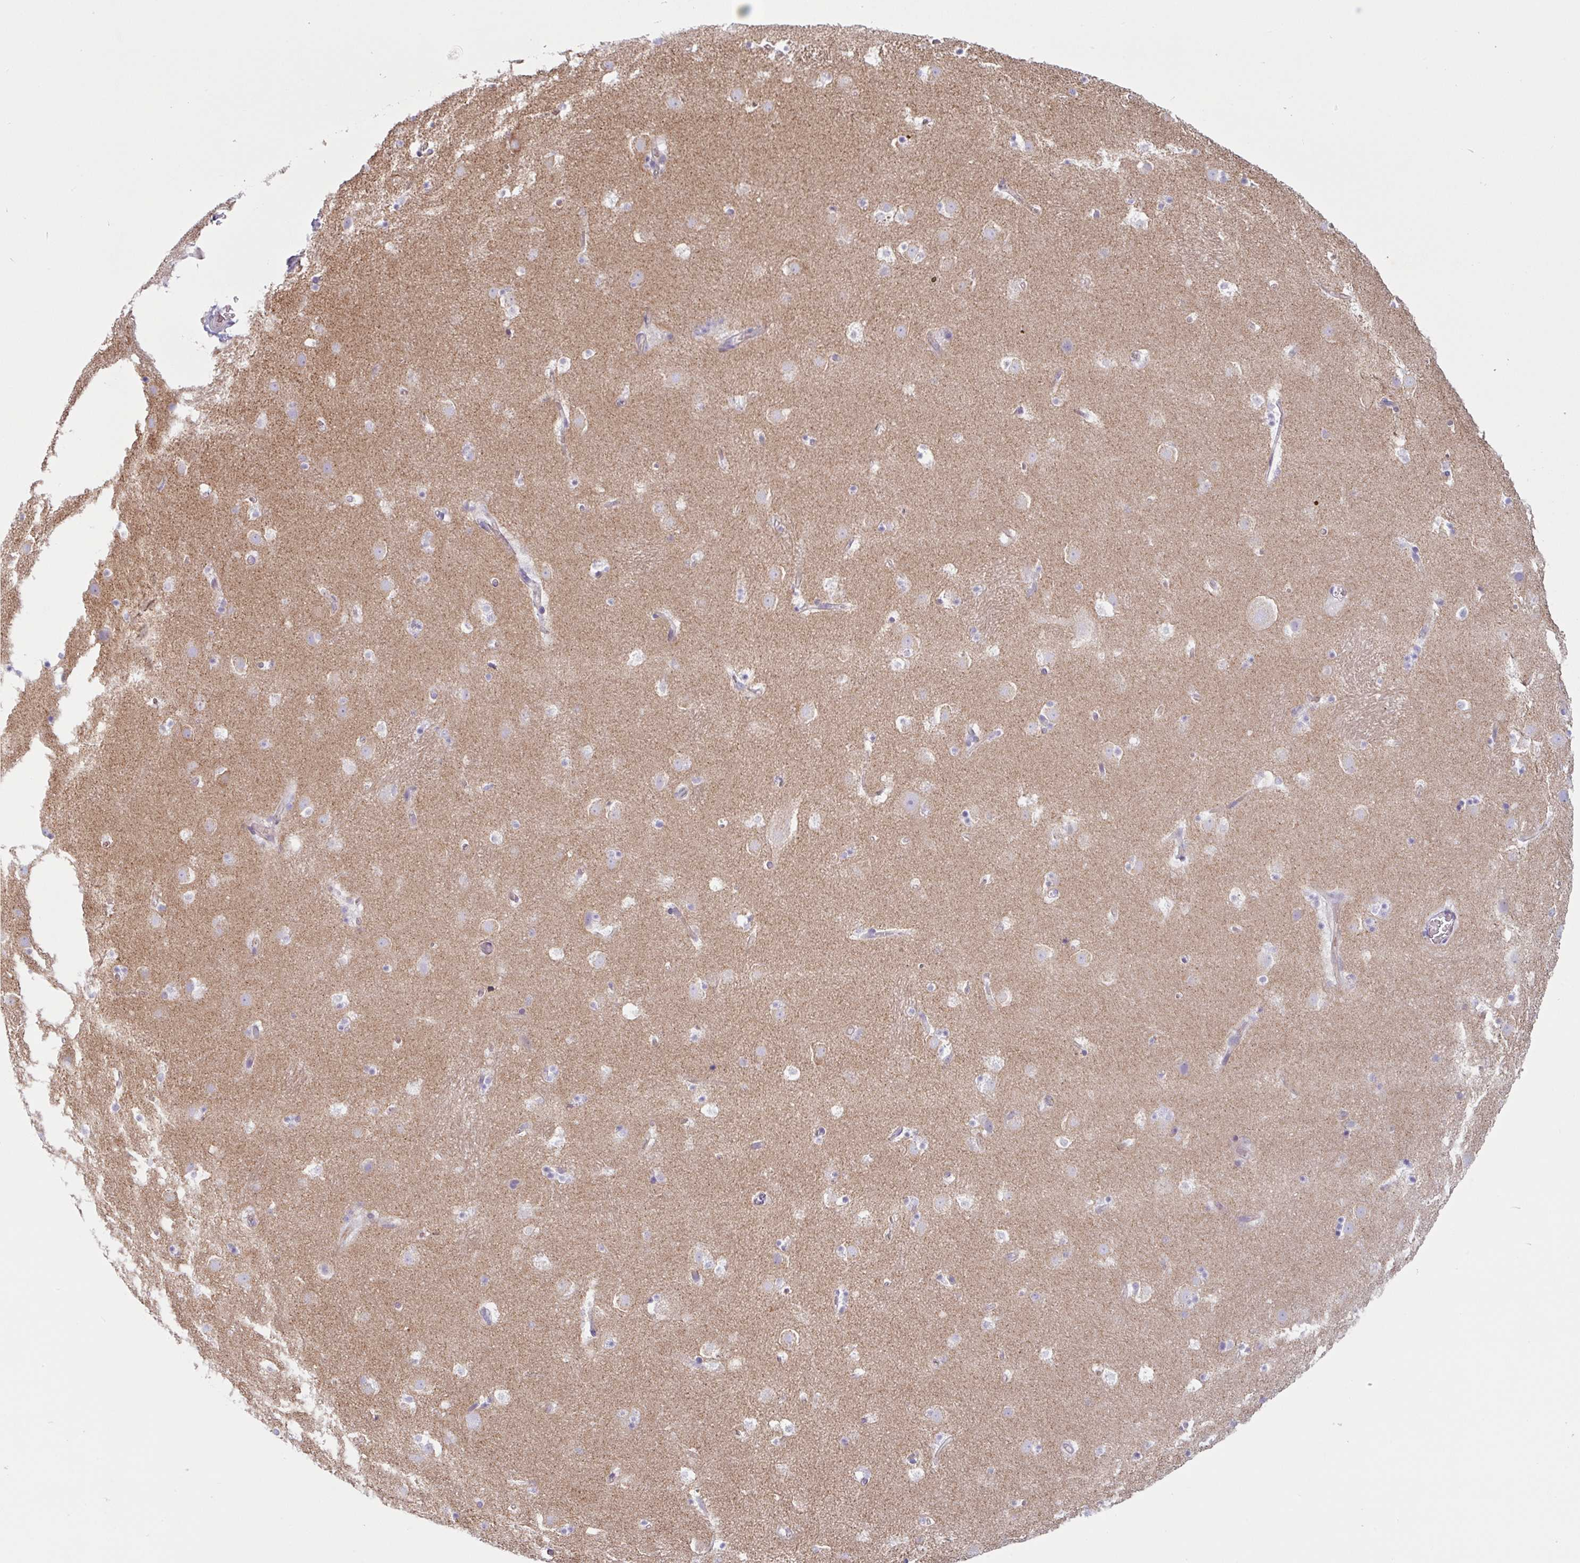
{"staining": {"intensity": "negative", "quantity": "none", "location": "none"}, "tissue": "caudate", "cell_type": "Glial cells", "image_type": "normal", "snomed": [{"axis": "morphology", "description": "Normal tissue, NOS"}, {"axis": "topography", "description": "Lateral ventricle wall"}], "caption": "An IHC photomicrograph of normal caudate is shown. There is no staining in glial cells of caudate.", "gene": "MYH10", "patient": {"sex": "male", "age": 37}}